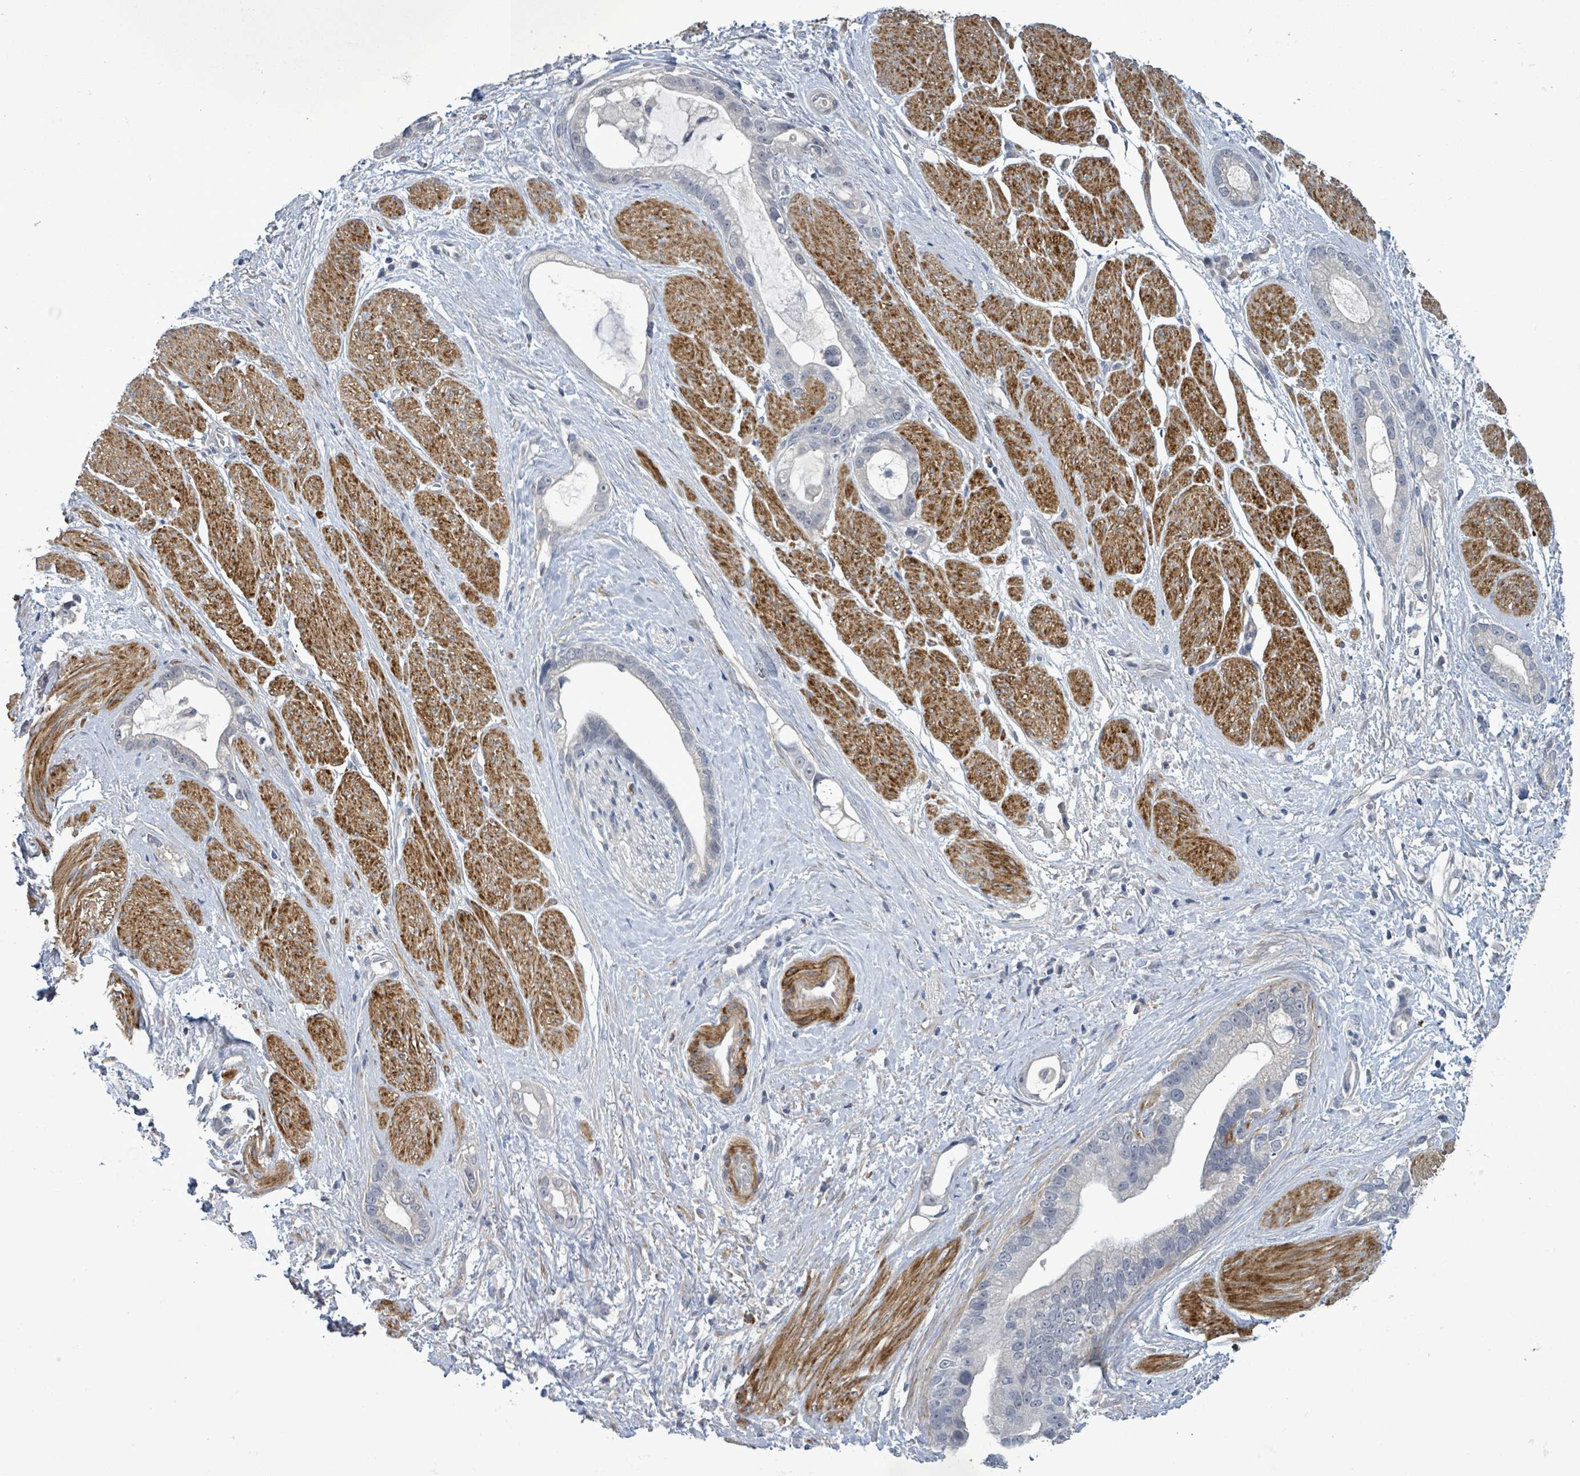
{"staining": {"intensity": "negative", "quantity": "none", "location": "none"}, "tissue": "stomach cancer", "cell_type": "Tumor cells", "image_type": "cancer", "snomed": [{"axis": "morphology", "description": "Adenocarcinoma, NOS"}, {"axis": "topography", "description": "Stomach"}], "caption": "Tumor cells show no significant positivity in adenocarcinoma (stomach).", "gene": "AMMECR1", "patient": {"sex": "male", "age": 55}}